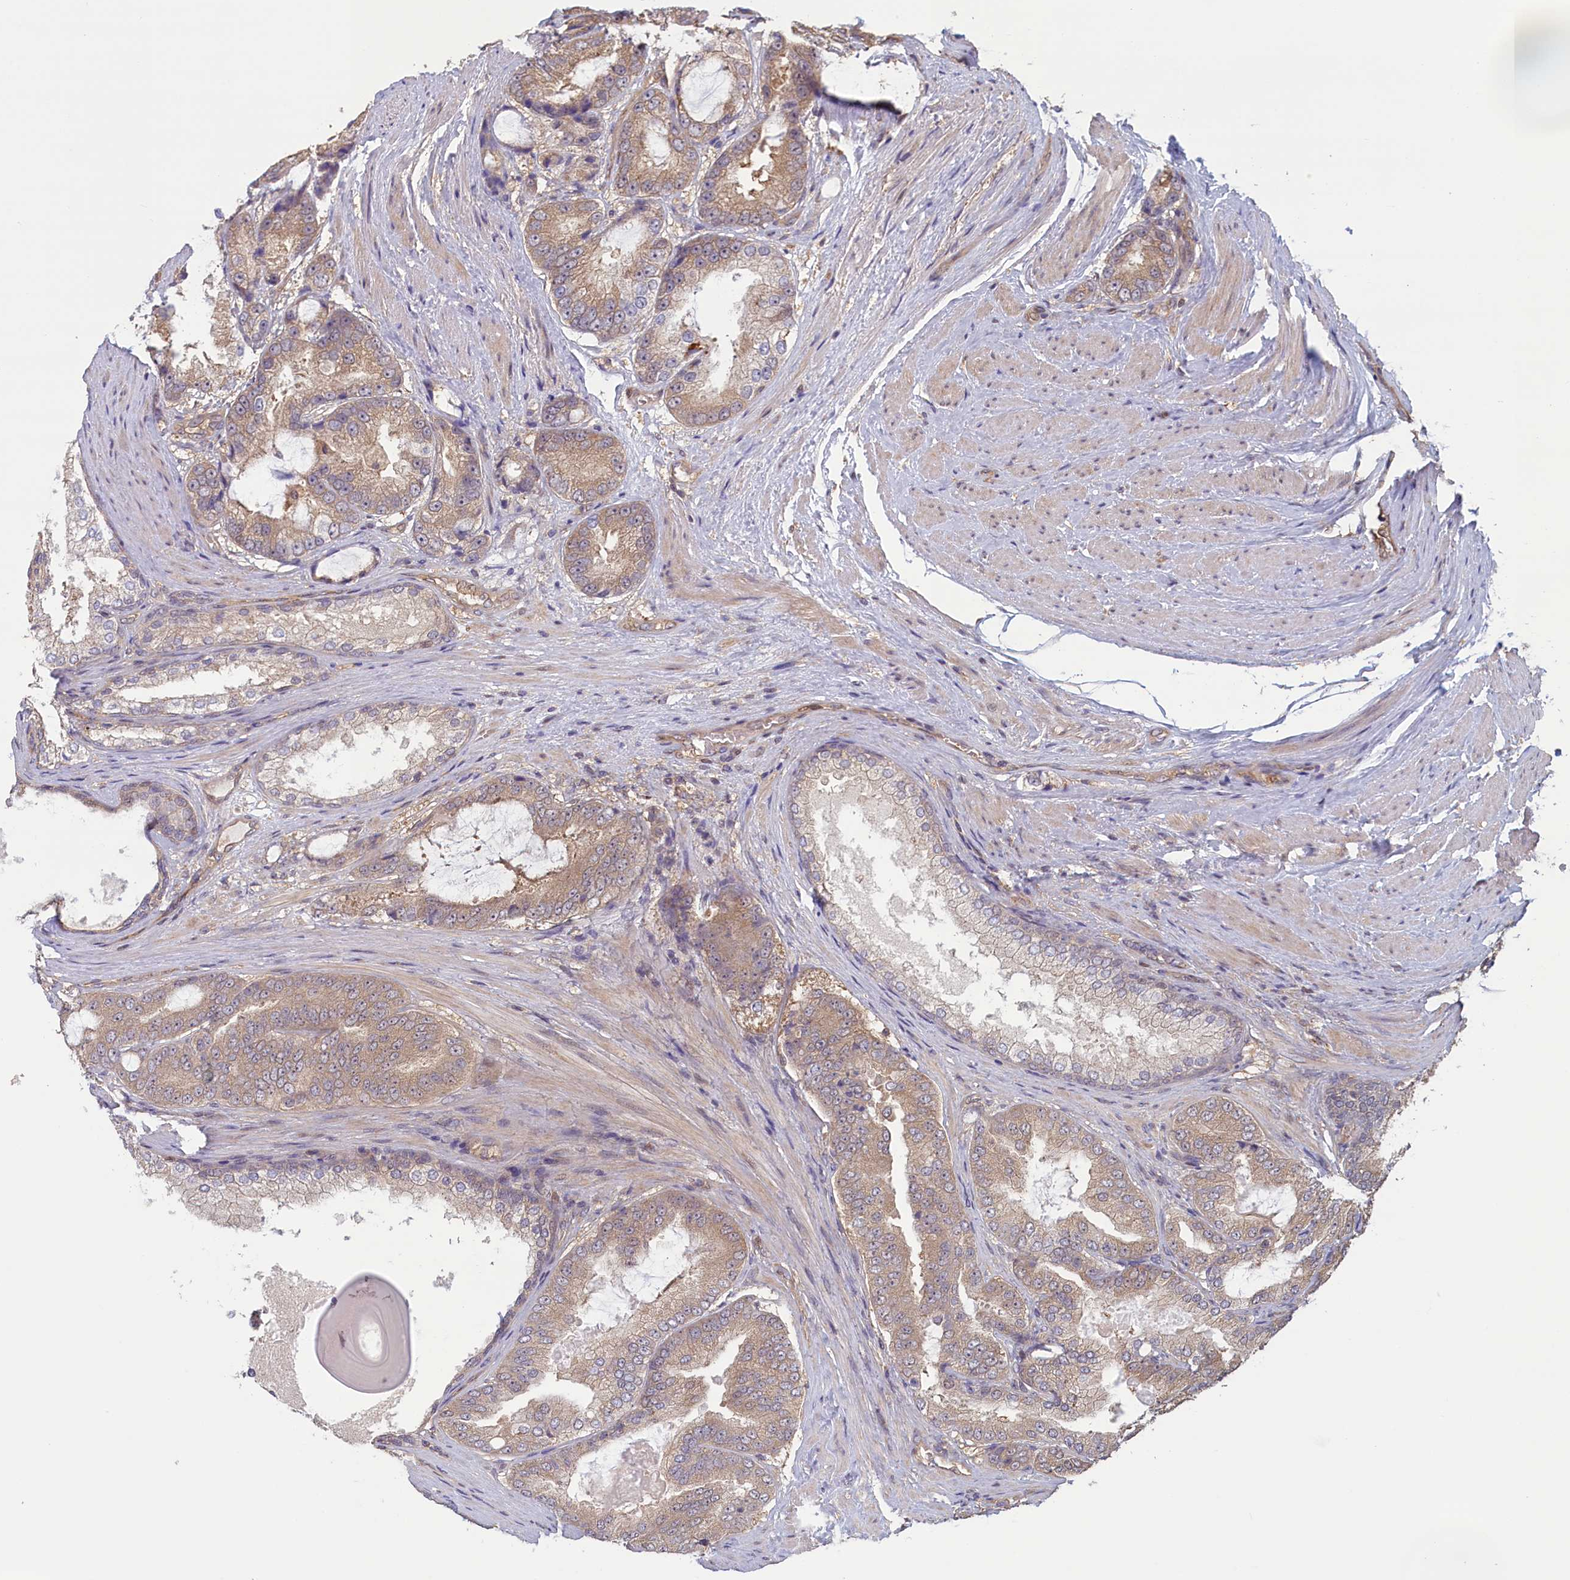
{"staining": {"intensity": "weak", "quantity": "25%-75%", "location": "cytoplasmic/membranous"}, "tissue": "prostate cancer", "cell_type": "Tumor cells", "image_type": "cancer", "snomed": [{"axis": "morphology", "description": "Adenocarcinoma, High grade"}, {"axis": "topography", "description": "Prostate"}], "caption": "Immunohistochemical staining of prostate high-grade adenocarcinoma shows low levels of weak cytoplasmic/membranous positivity in about 25%-75% of tumor cells.", "gene": "CIAO2B", "patient": {"sex": "male", "age": 60}}